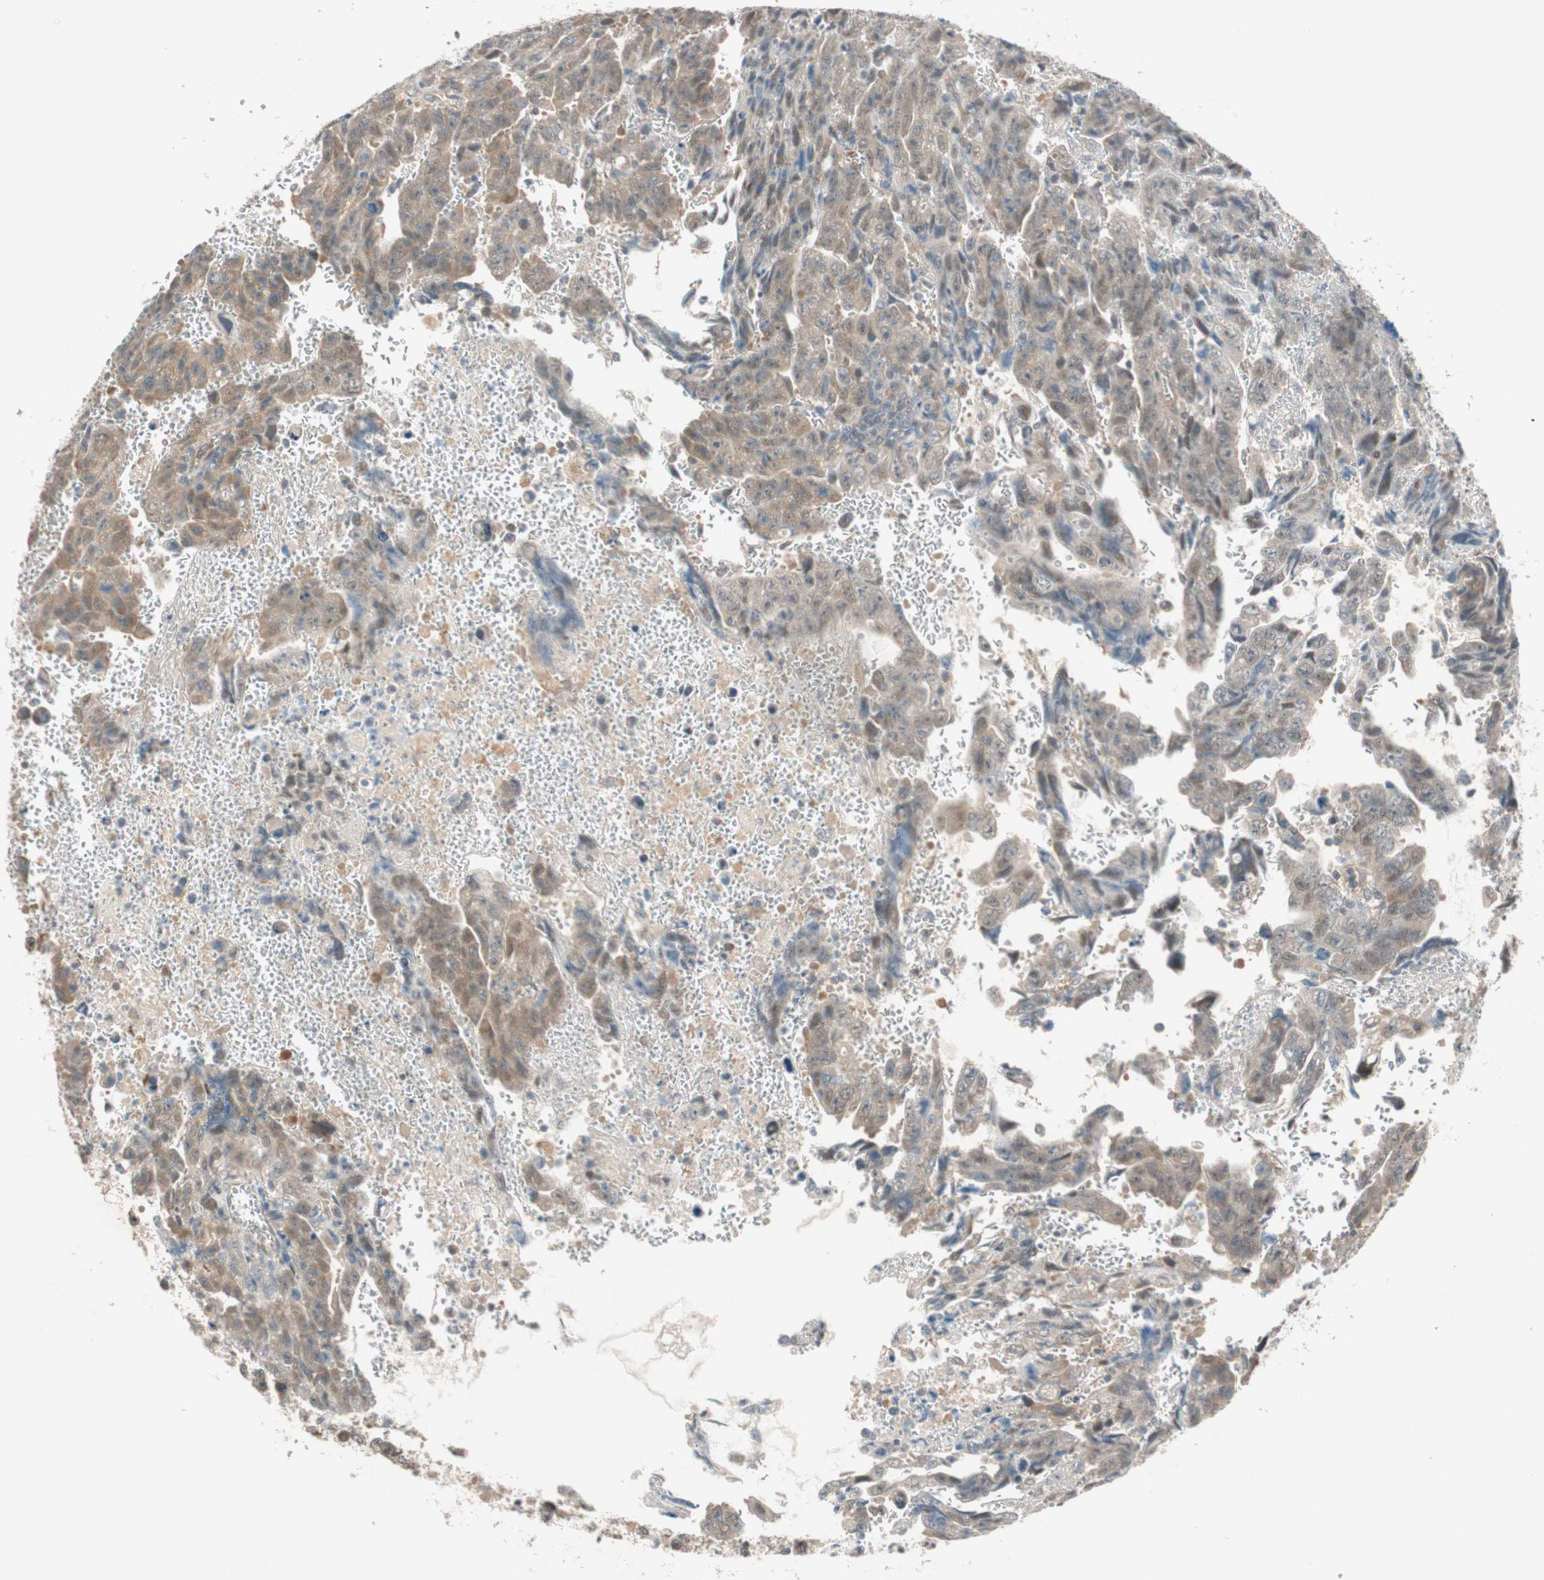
{"staining": {"intensity": "moderate", "quantity": ">75%", "location": "cytoplasmic/membranous"}, "tissue": "testis cancer", "cell_type": "Tumor cells", "image_type": "cancer", "snomed": [{"axis": "morphology", "description": "Carcinoma, Embryonal, NOS"}, {"axis": "topography", "description": "Testis"}], "caption": "High-magnification brightfield microscopy of testis embryonal carcinoma stained with DAB (brown) and counterstained with hematoxylin (blue). tumor cells exhibit moderate cytoplasmic/membranous expression is seen in about>75% of cells. The staining is performed using DAB brown chromogen to label protein expression. The nuclei are counter-stained blue using hematoxylin.", "gene": "PSMD8", "patient": {"sex": "male", "age": 28}}